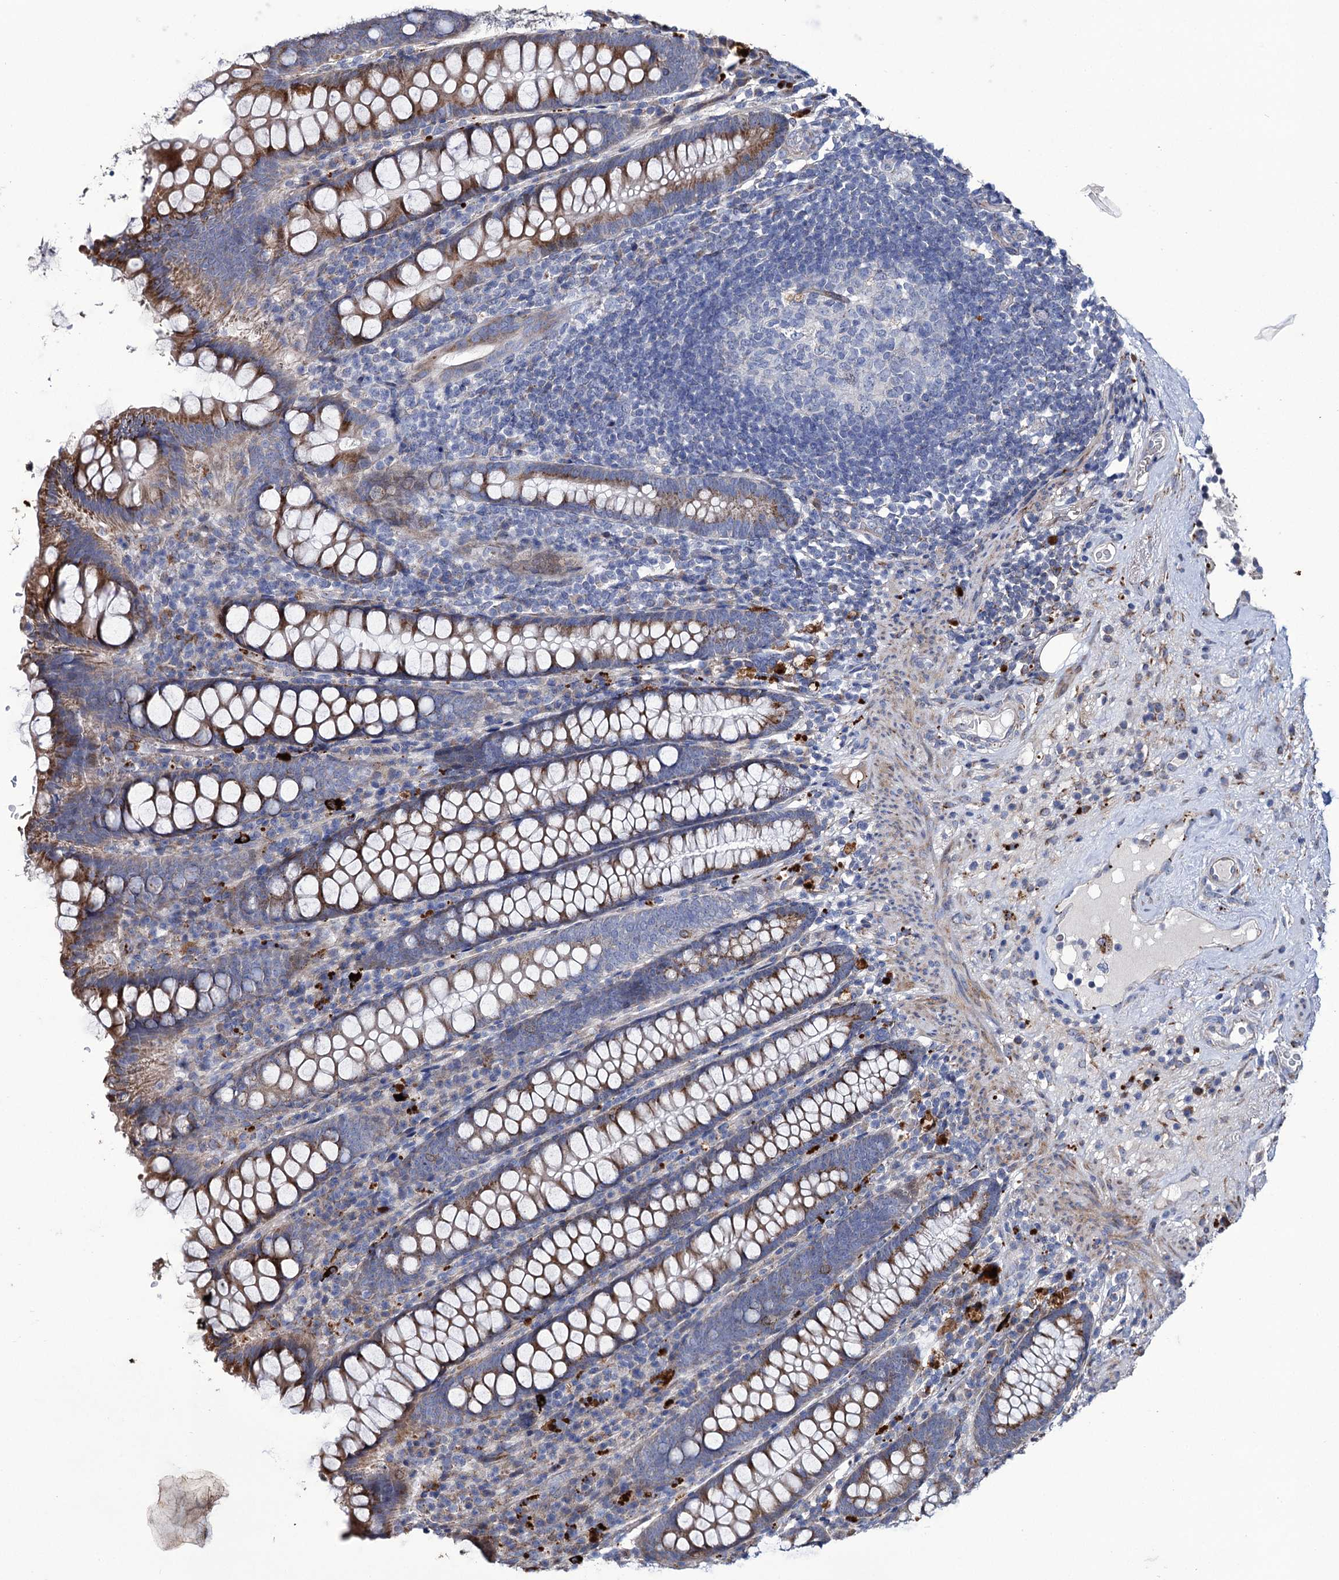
{"staining": {"intensity": "weak", "quantity": ">75%", "location": "cytoplasmic/membranous"}, "tissue": "colon", "cell_type": "Endothelial cells", "image_type": "normal", "snomed": [{"axis": "morphology", "description": "Normal tissue, NOS"}, {"axis": "topography", "description": "Colon"}], "caption": "This photomicrograph demonstrates immunohistochemistry staining of benign human colon, with low weak cytoplasmic/membranous positivity in about >75% of endothelial cells.", "gene": "TUBGCP5", "patient": {"sex": "female", "age": 79}}